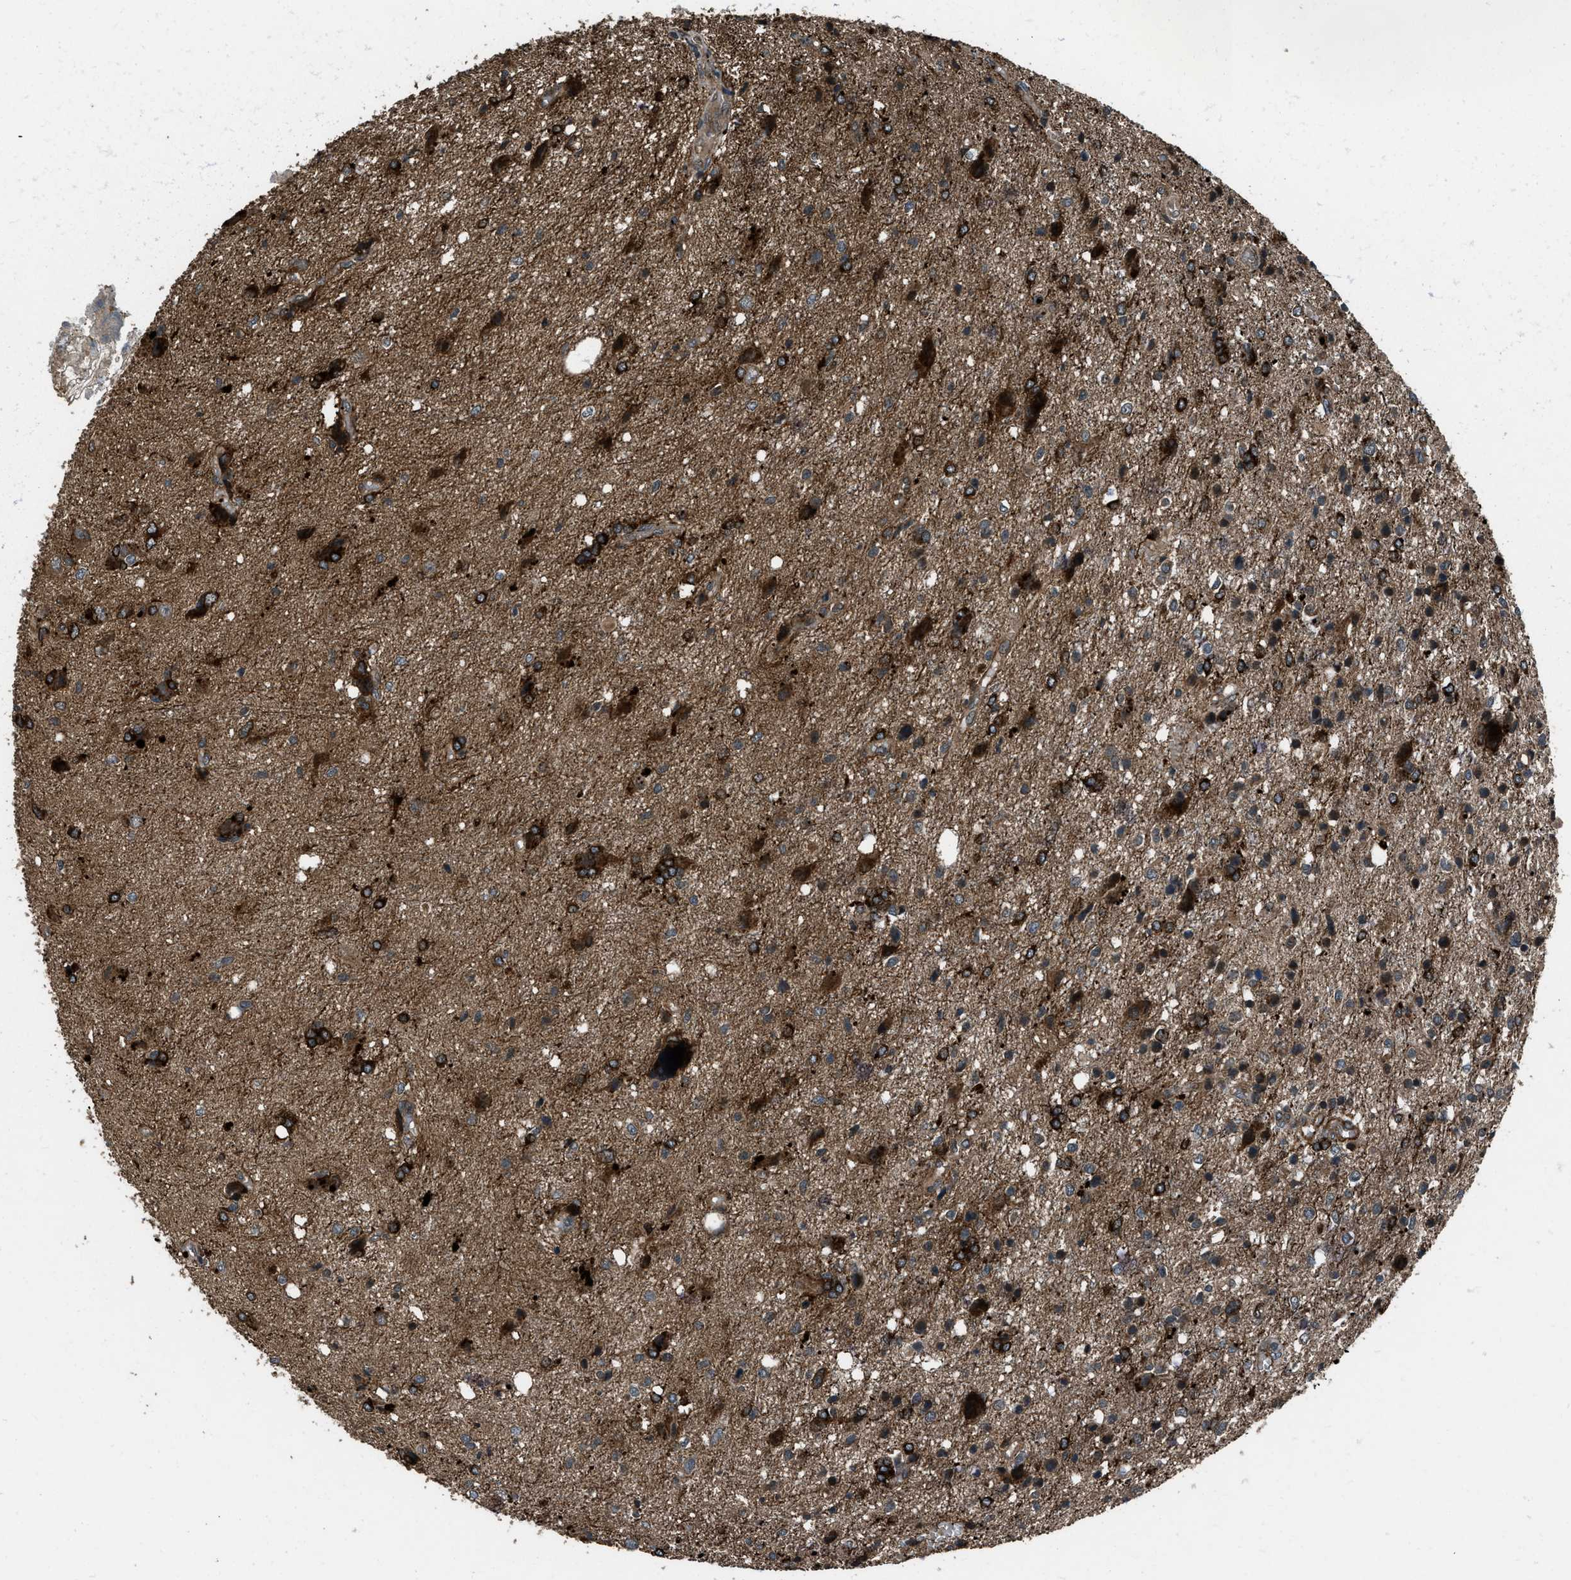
{"staining": {"intensity": "strong", "quantity": ">75%", "location": "cytoplasmic/membranous"}, "tissue": "glioma", "cell_type": "Tumor cells", "image_type": "cancer", "snomed": [{"axis": "morphology", "description": "Glioma, malignant, High grade"}, {"axis": "topography", "description": "Brain"}], "caption": "A brown stain shows strong cytoplasmic/membranous expression of a protein in human malignant high-grade glioma tumor cells.", "gene": "IRAK4", "patient": {"sex": "female", "age": 59}}